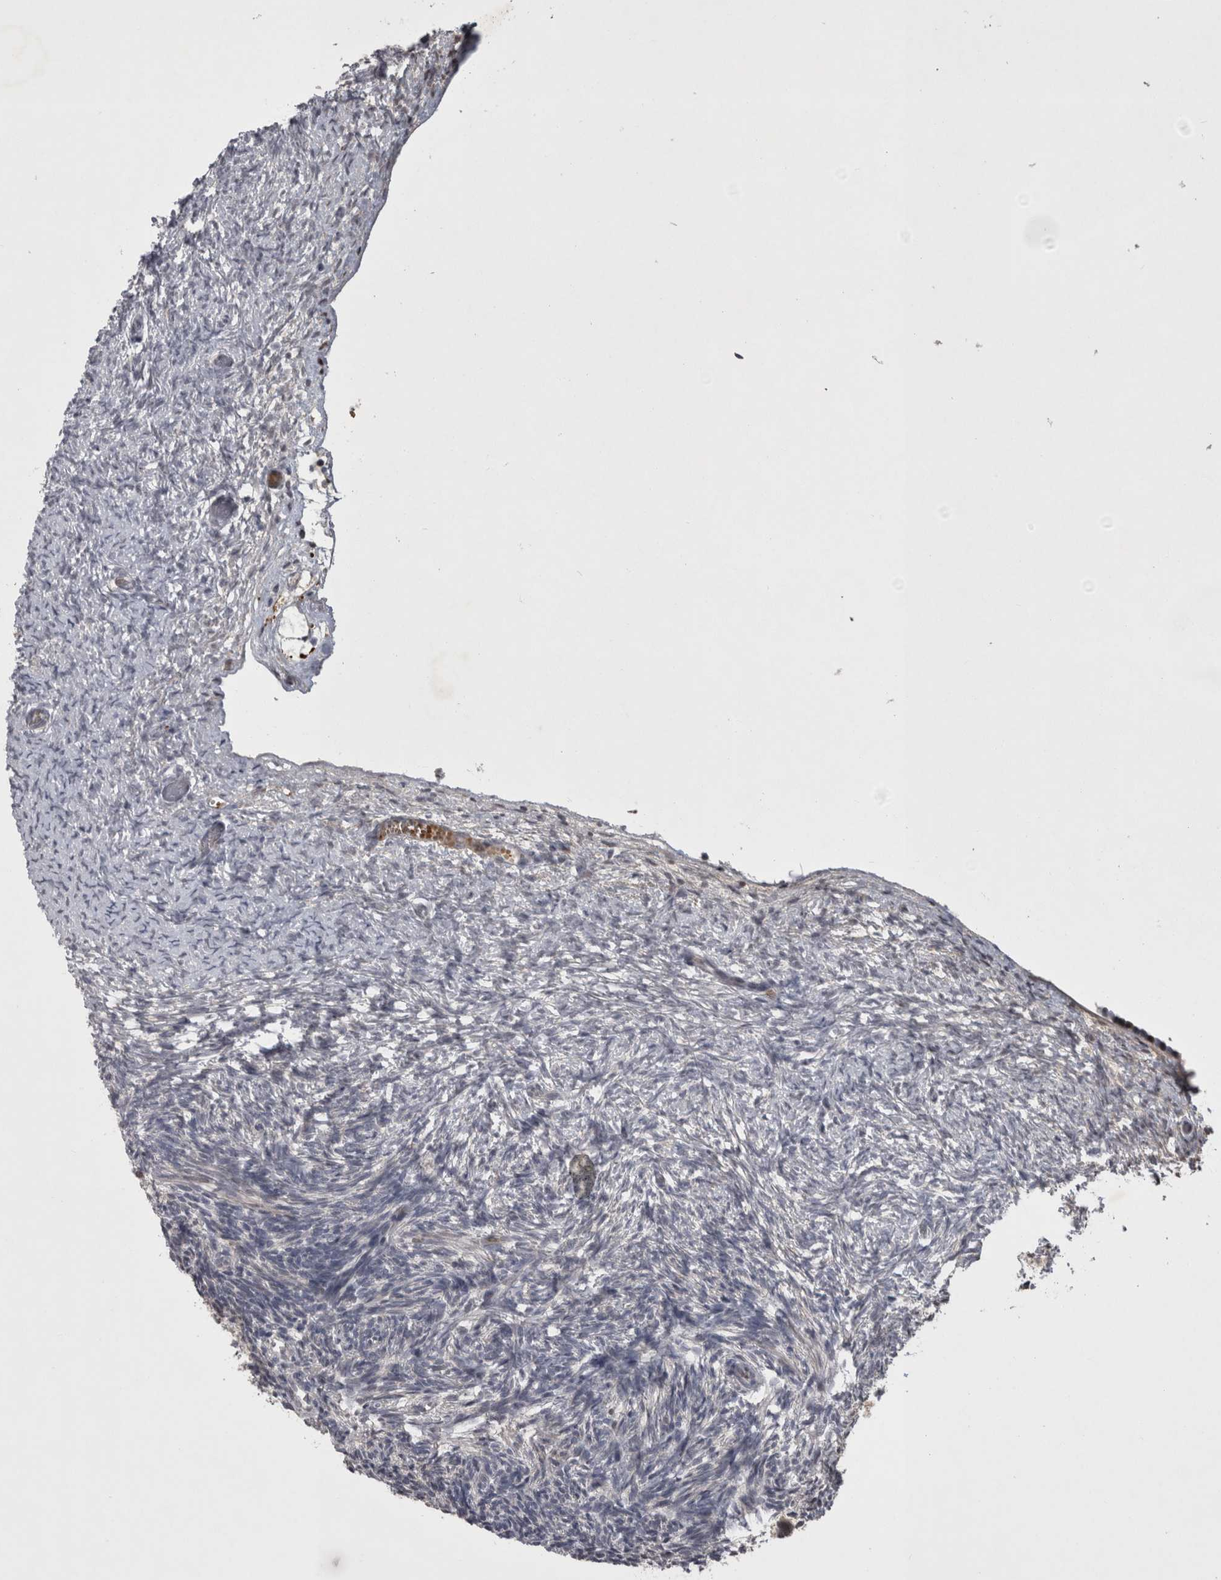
{"staining": {"intensity": "negative", "quantity": "none", "location": "none"}, "tissue": "ovary", "cell_type": "Follicle cells", "image_type": "normal", "snomed": [{"axis": "morphology", "description": "Normal tissue, NOS"}, {"axis": "topography", "description": "Ovary"}], "caption": "This micrograph is of normal ovary stained with IHC to label a protein in brown with the nuclei are counter-stained blue. There is no expression in follicle cells.", "gene": "IFI44", "patient": {"sex": "female", "age": 34}}